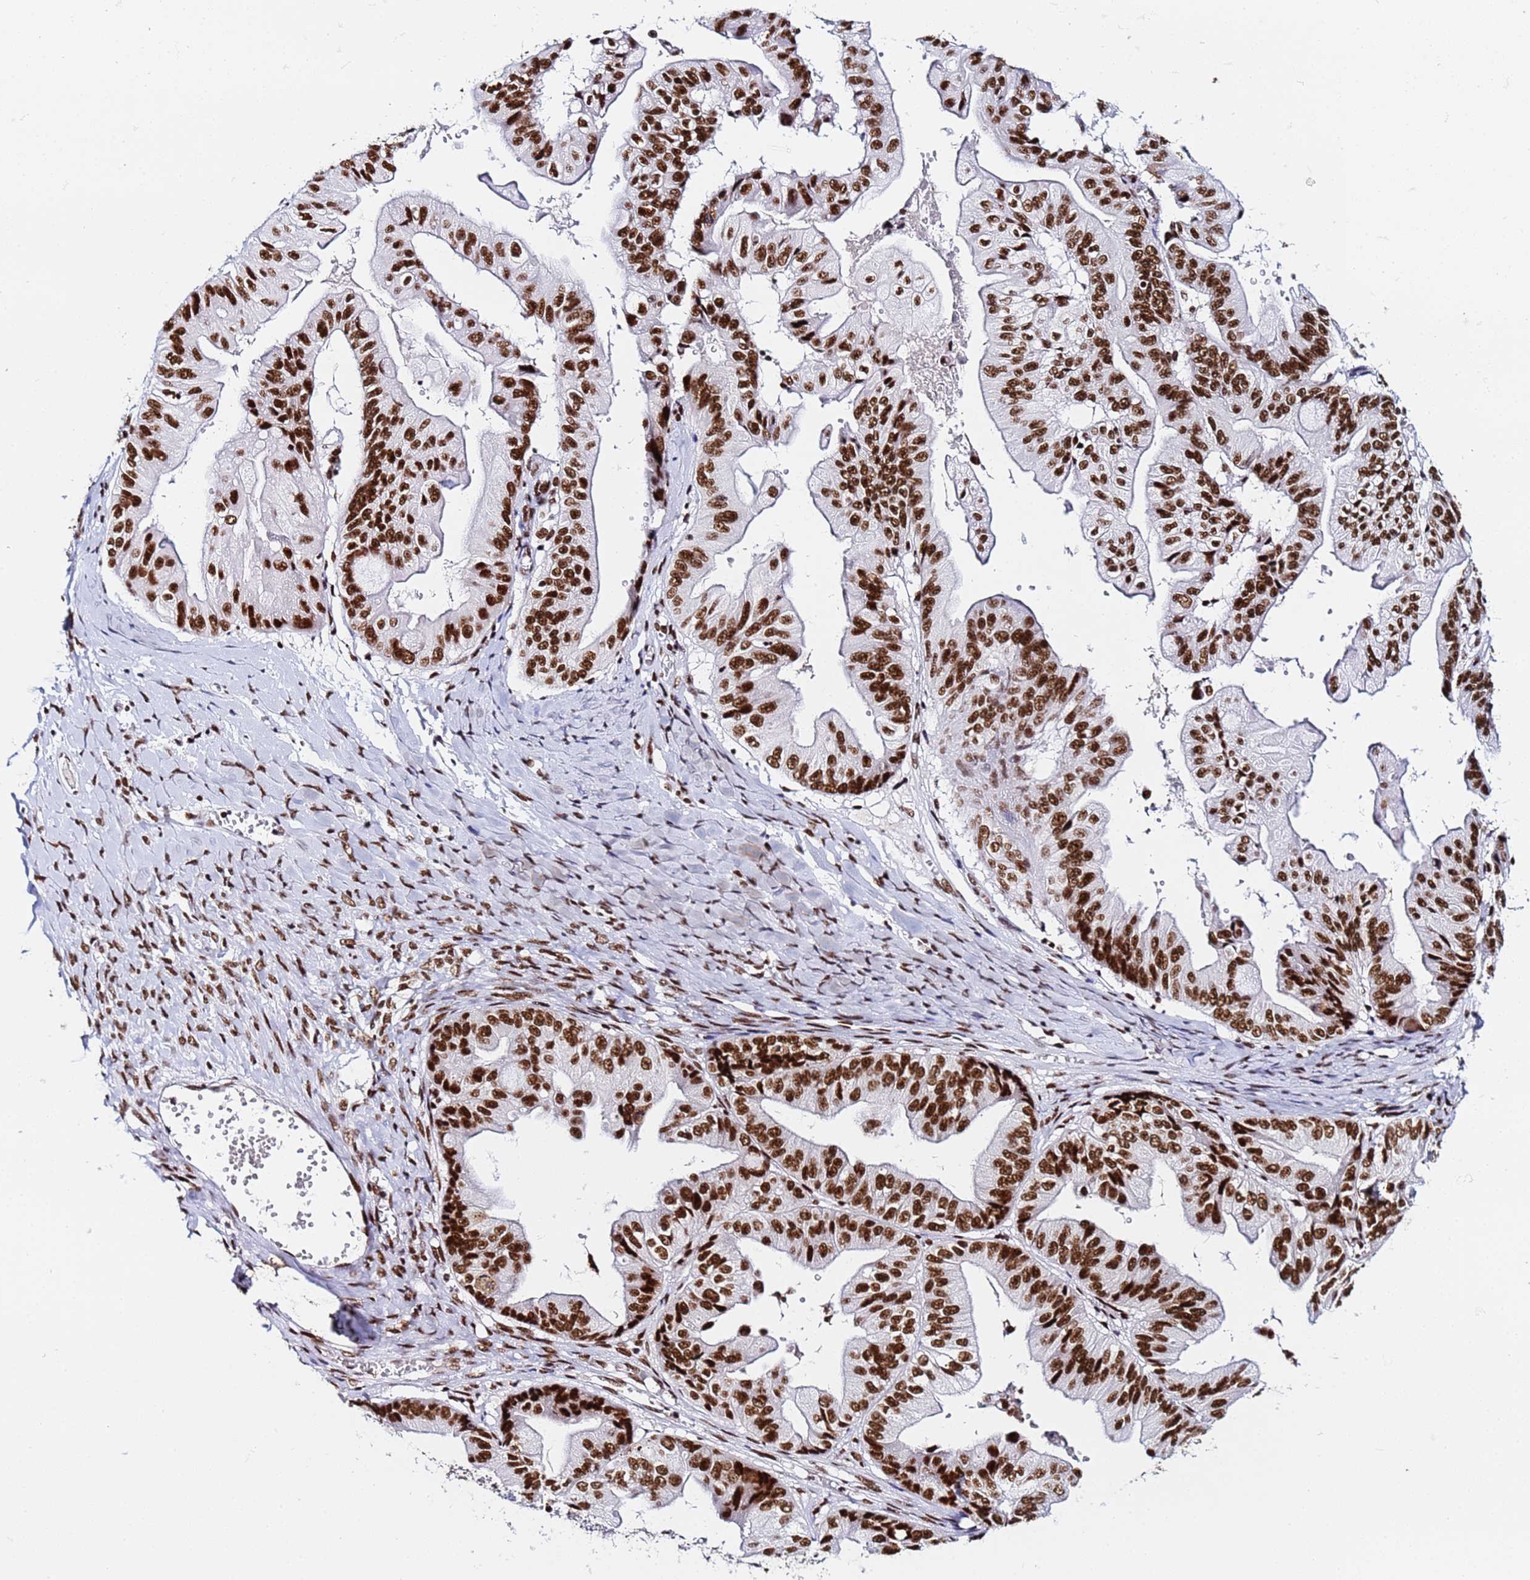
{"staining": {"intensity": "strong", "quantity": ">75%", "location": "nuclear"}, "tissue": "ovarian cancer", "cell_type": "Tumor cells", "image_type": "cancer", "snomed": [{"axis": "morphology", "description": "Cystadenocarcinoma, mucinous, NOS"}, {"axis": "topography", "description": "Ovary"}], "caption": "Immunohistochemistry image of mucinous cystadenocarcinoma (ovarian) stained for a protein (brown), which reveals high levels of strong nuclear staining in about >75% of tumor cells.", "gene": "SNRPA1", "patient": {"sex": "female", "age": 61}}